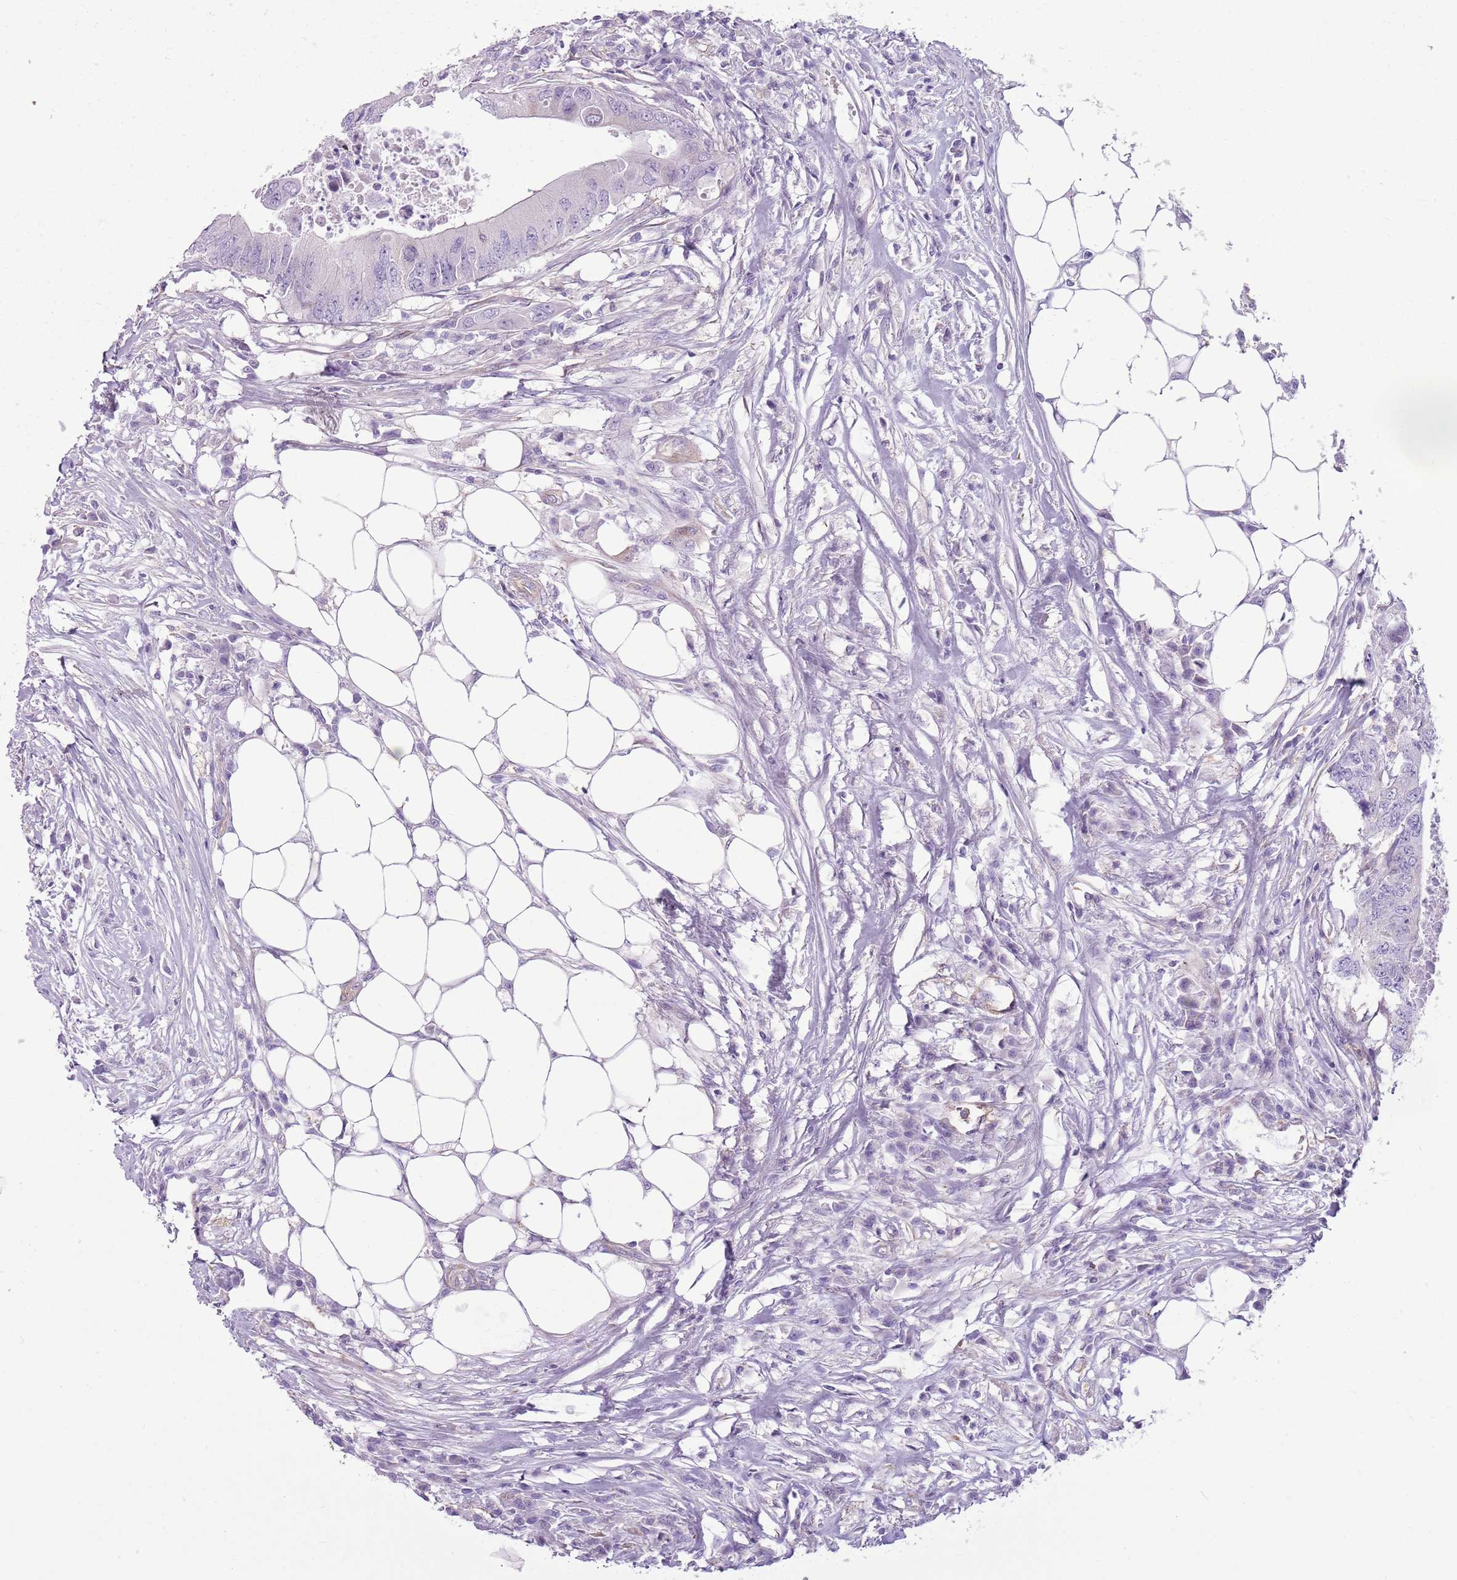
{"staining": {"intensity": "negative", "quantity": "none", "location": "none"}, "tissue": "colorectal cancer", "cell_type": "Tumor cells", "image_type": "cancer", "snomed": [{"axis": "morphology", "description": "Adenocarcinoma, NOS"}, {"axis": "topography", "description": "Colon"}], "caption": "Colorectal adenocarcinoma was stained to show a protein in brown. There is no significant expression in tumor cells. (Brightfield microscopy of DAB (3,3'-diaminobenzidine) IHC at high magnification).", "gene": "SNX1", "patient": {"sex": "male", "age": 71}}